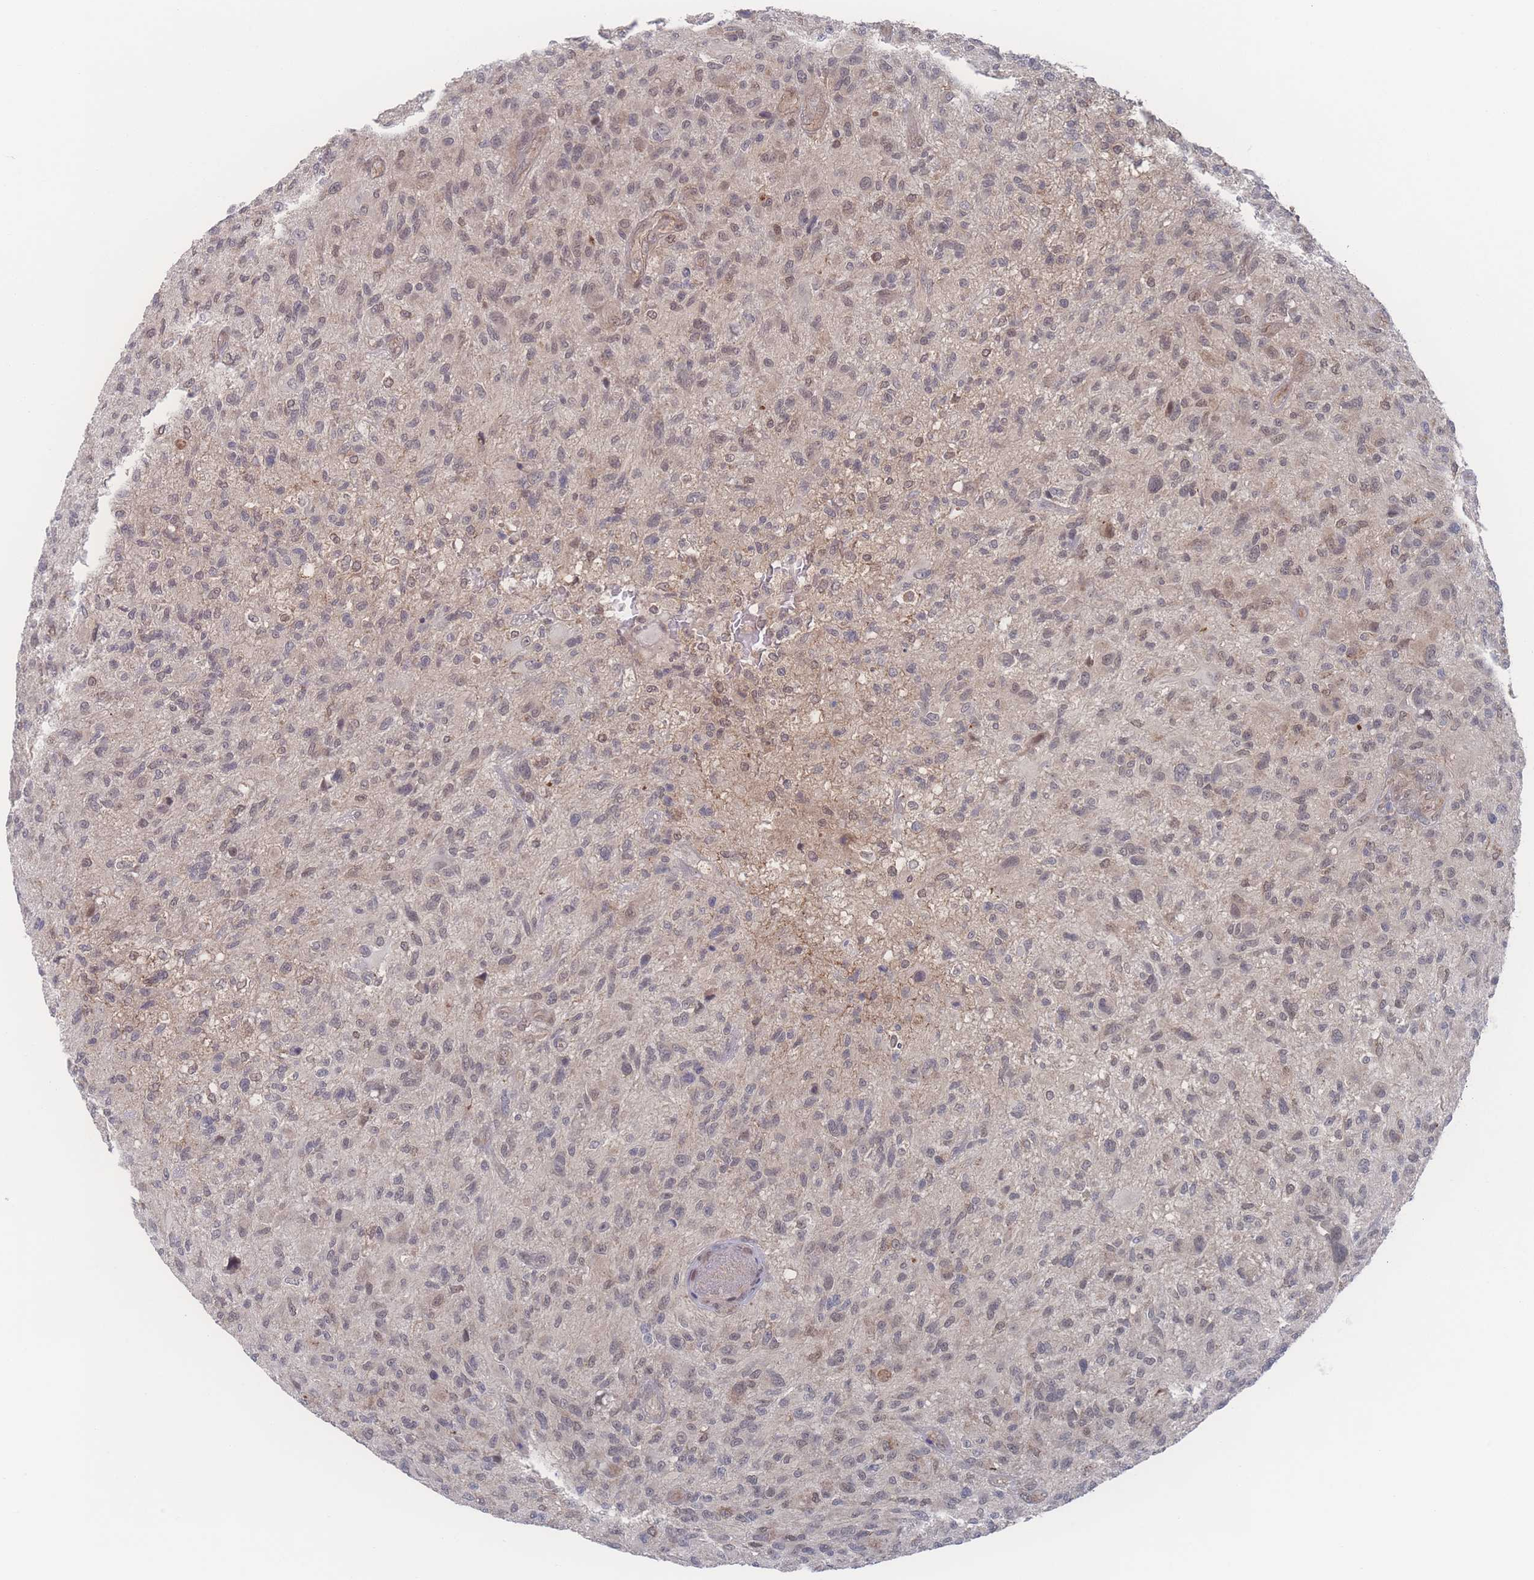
{"staining": {"intensity": "weak", "quantity": "25%-75%", "location": "nuclear"}, "tissue": "glioma", "cell_type": "Tumor cells", "image_type": "cancer", "snomed": [{"axis": "morphology", "description": "Glioma, malignant, High grade"}, {"axis": "topography", "description": "Brain"}], "caption": "Protein staining displays weak nuclear expression in approximately 25%-75% of tumor cells in malignant high-grade glioma.", "gene": "NBEAL1", "patient": {"sex": "male", "age": 47}}